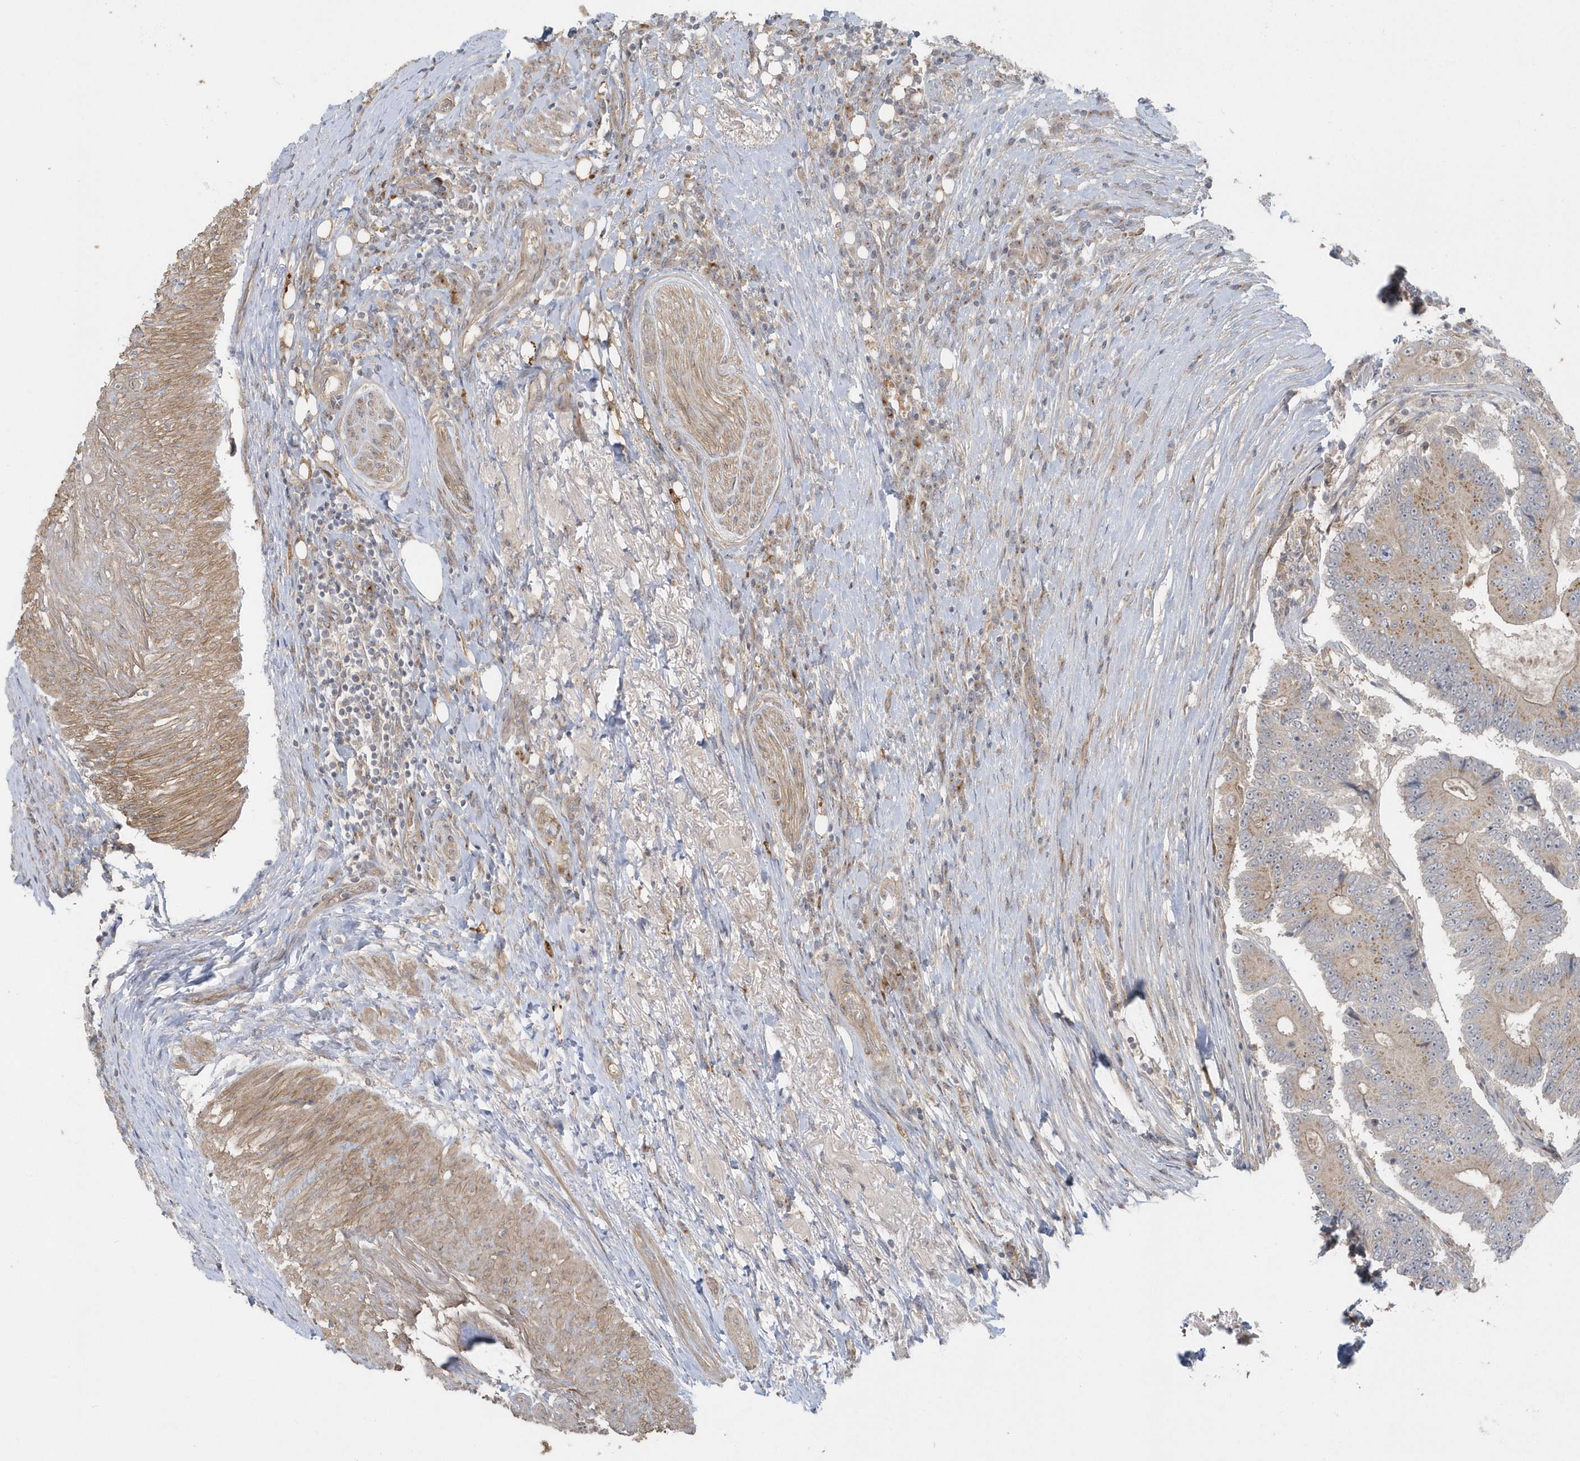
{"staining": {"intensity": "weak", "quantity": "<25%", "location": "cytoplasmic/membranous"}, "tissue": "colorectal cancer", "cell_type": "Tumor cells", "image_type": "cancer", "snomed": [{"axis": "morphology", "description": "Adenocarcinoma, NOS"}, {"axis": "topography", "description": "Colon"}], "caption": "Immunohistochemistry (IHC) histopathology image of human colorectal cancer stained for a protein (brown), which displays no expression in tumor cells.", "gene": "ACTR1A", "patient": {"sex": "male", "age": 83}}